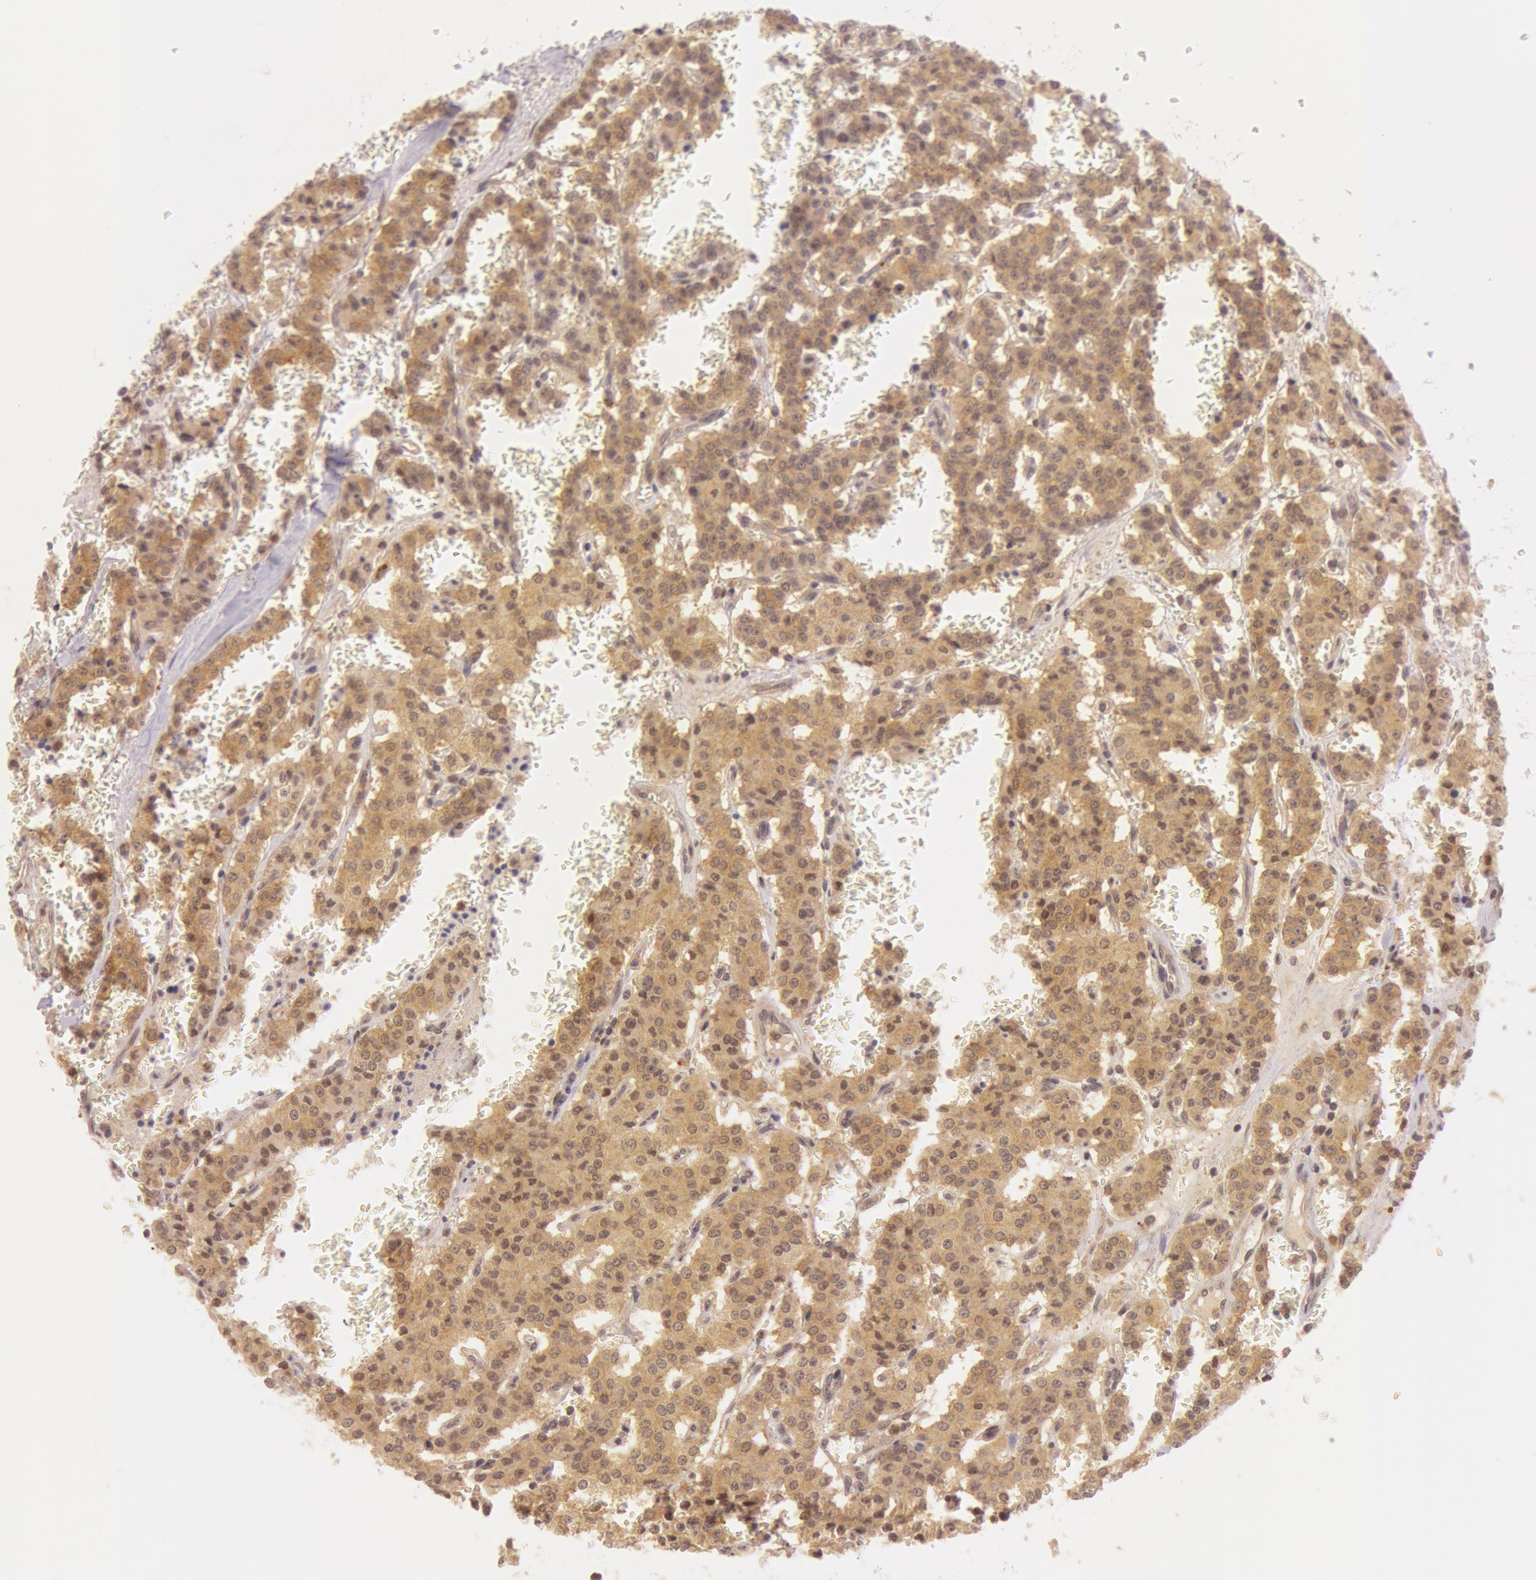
{"staining": {"intensity": "moderate", "quantity": ">75%", "location": "cytoplasmic/membranous"}, "tissue": "carcinoid", "cell_type": "Tumor cells", "image_type": "cancer", "snomed": [{"axis": "morphology", "description": "Carcinoid, malignant, NOS"}, {"axis": "topography", "description": "Bronchus"}], "caption": "The histopathology image shows staining of carcinoid, revealing moderate cytoplasmic/membranous protein expression (brown color) within tumor cells. (Stains: DAB (3,3'-diaminobenzidine) in brown, nuclei in blue, Microscopy: brightfield microscopy at high magnification).", "gene": "ATG2B", "patient": {"sex": "male", "age": 55}}